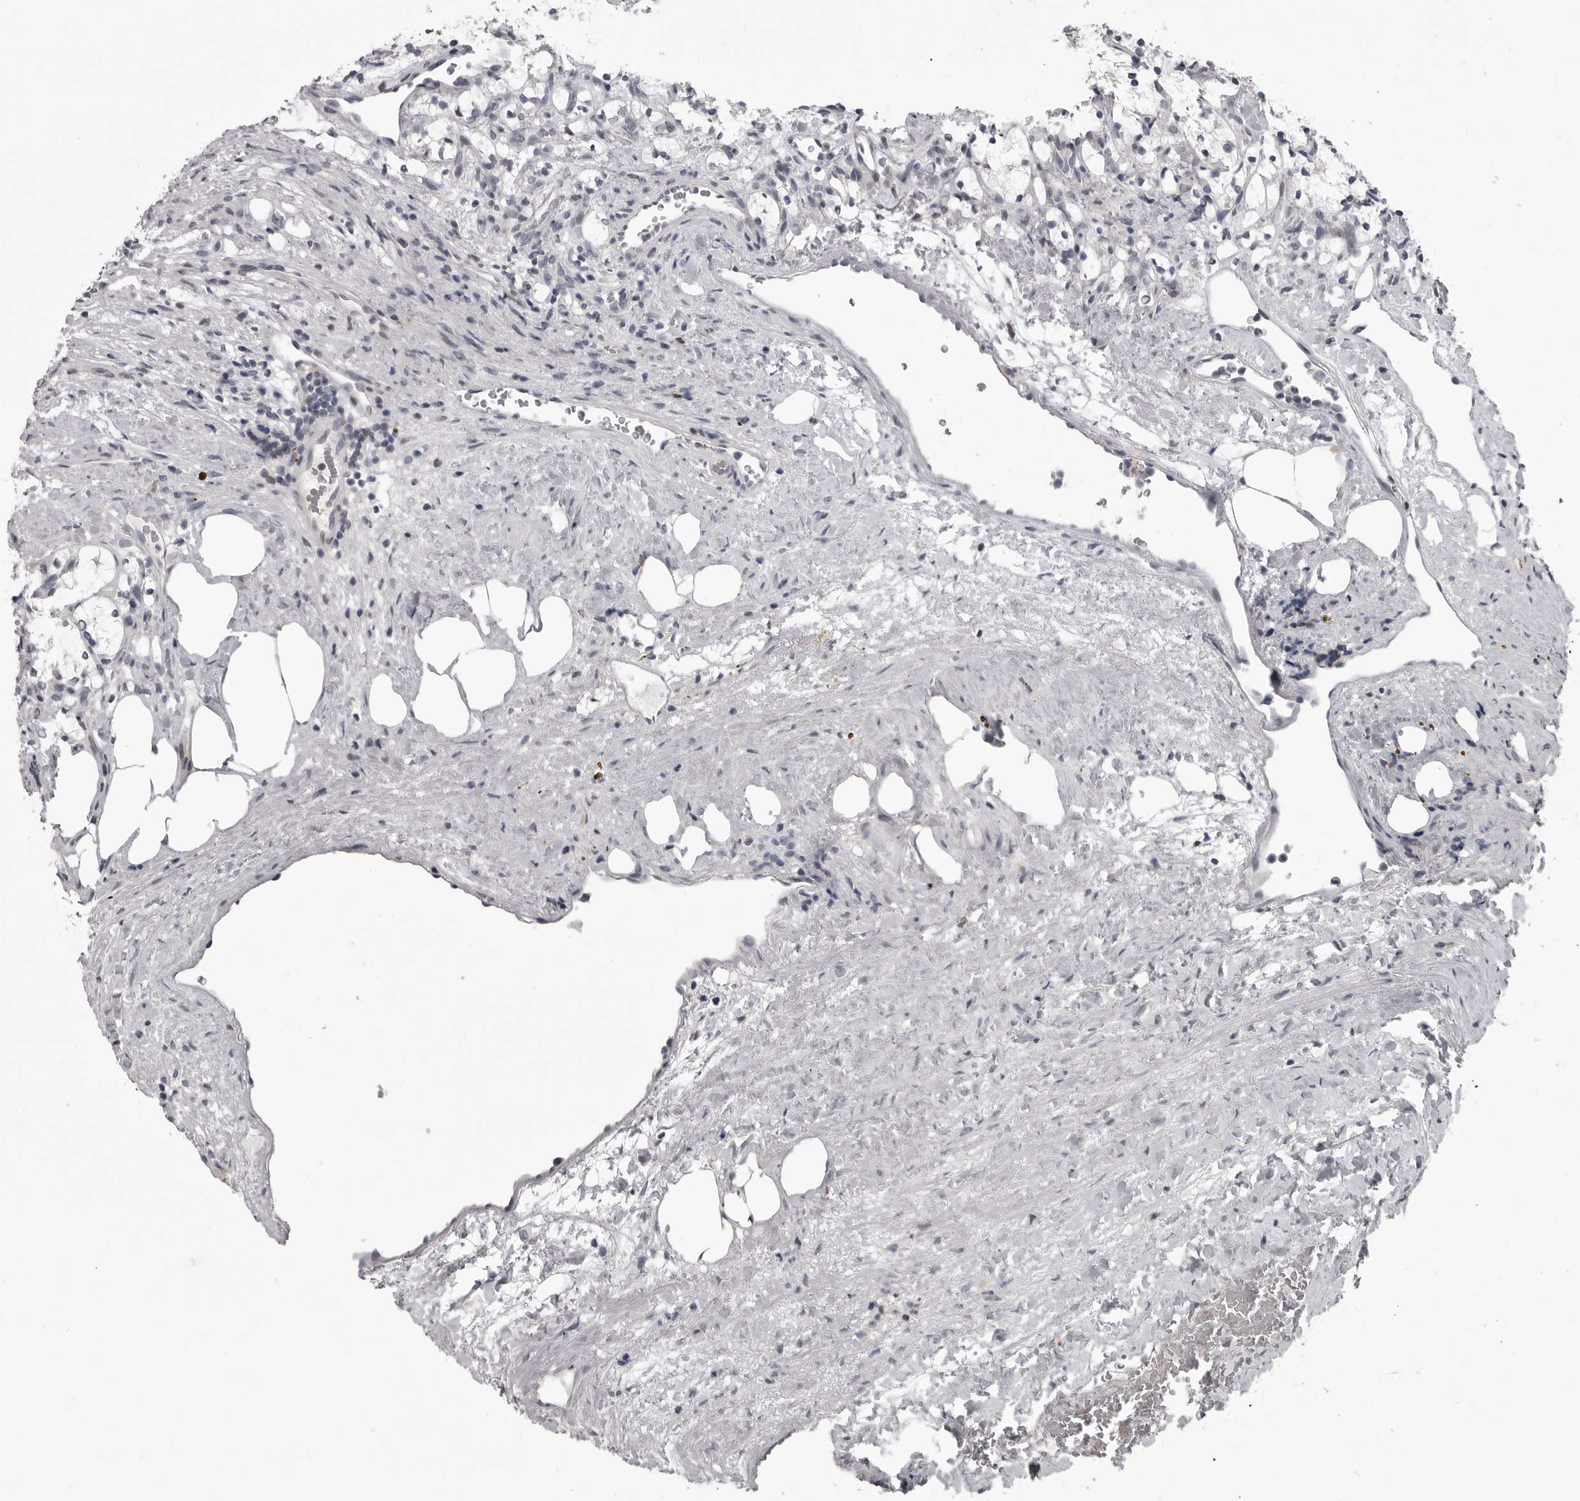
{"staining": {"intensity": "negative", "quantity": "none", "location": "none"}, "tissue": "renal cancer", "cell_type": "Tumor cells", "image_type": "cancer", "snomed": [{"axis": "morphology", "description": "Adenocarcinoma, NOS"}, {"axis": "topography", "description": "Kidney"}], "caption": "High magnification brightfield microscopy of renal cancer (adenocarcinoma) stained with DAB (brown) and counterstained with hematoxylin (blue): tumor cells show no significant positivity.", "gene": "LYSMD1", "patient": {"sex": "female", "age": 69}}